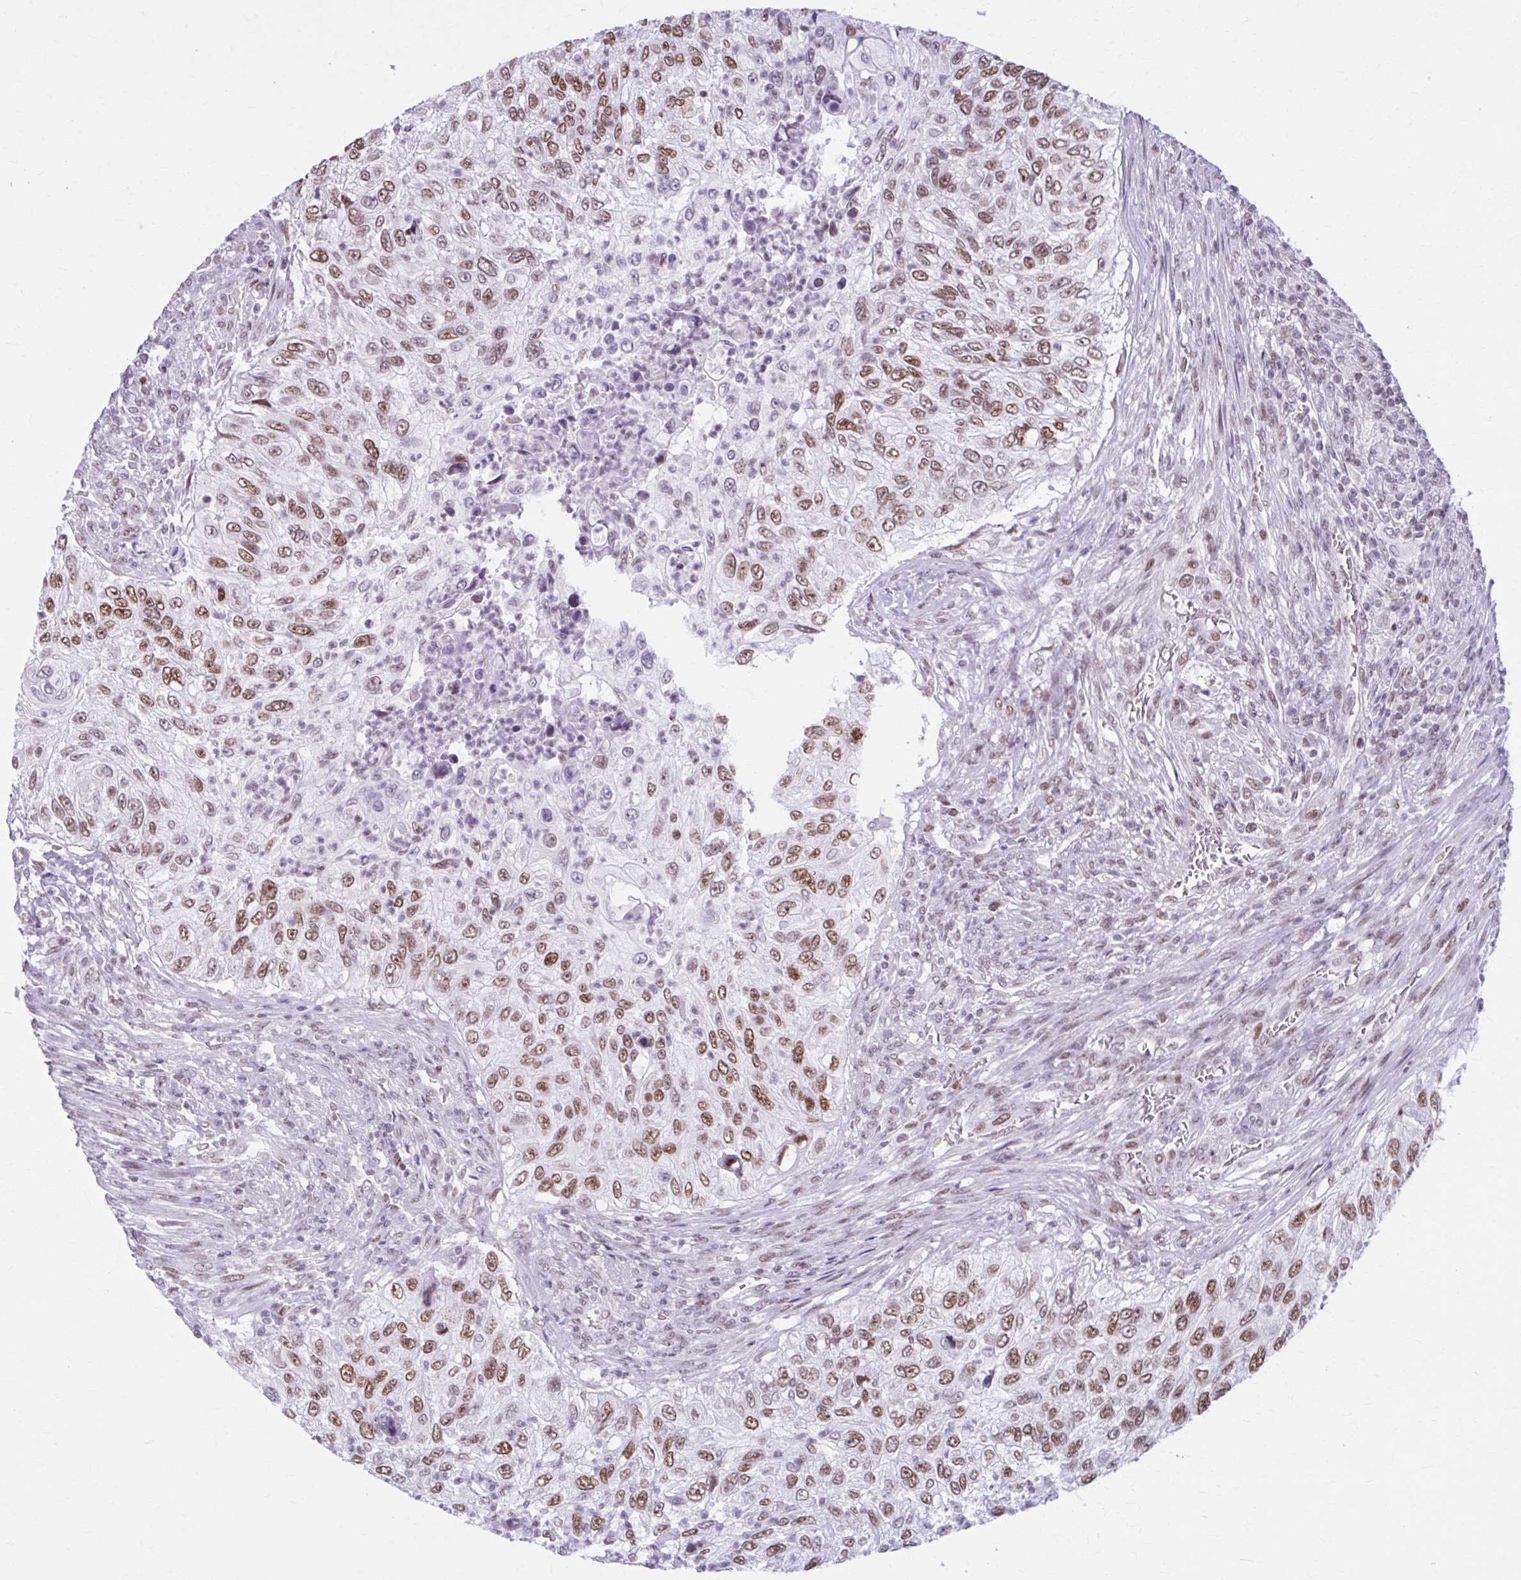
{"staining": {"intensity": "moderate", "quantity": ">75%", "location": "nuclear"}, "tissue": "urothelial cancer", "cell_type": "Tumor cells", "image_type": "cancer", "snomed": [{"axis": "morphology", "description": "Urothelial carcinoma, High grade"}, {"axis": "topography", "description": "Urinary bladder"}], "caption": "Tumor cells display moderate nuclear staining in approximately >75% of cells in high-grade urothelial carcinoma. (DAB = brown stain, brightfield microscopy at high magnification).", "gene": "PABIR1", "patient": {"sex": "female", "age": 60}}